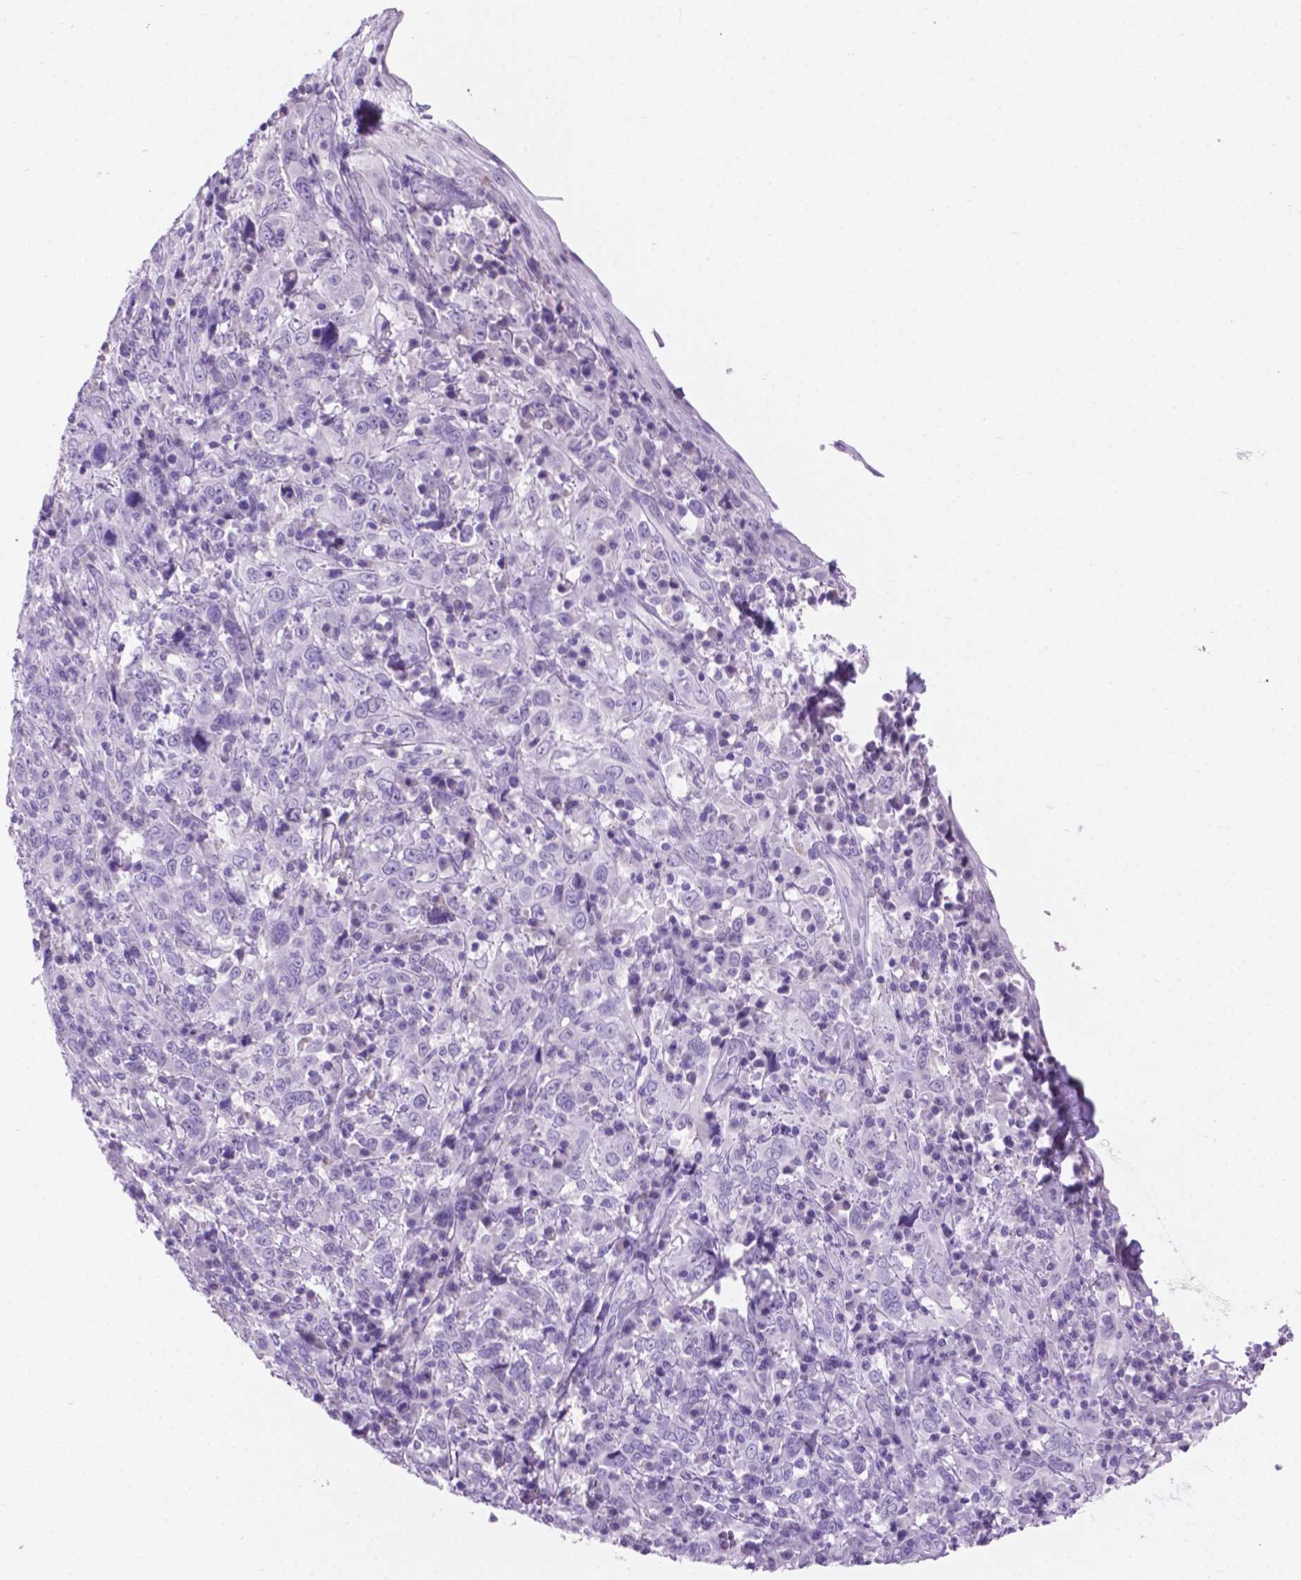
{"staining": {"intensity": "negative", "quantity": "none", "location": "none"}, "tissue": "cervical cancer", "cell_type": "Tumor cells", "image_type": "cancer", "snomed": [{"axis": "morphology", "description": "Squamous cell carcinoma, NOS"}, {"axis": "topography", "description": "Cervix"}], "caption": "Squamous cell carcinoma (cervical) was stained to show a protein in brown. There is no significant staining in tumor cells.", "gene": "GRIN2B", "patient": {"sex": "female", "age": 46}}